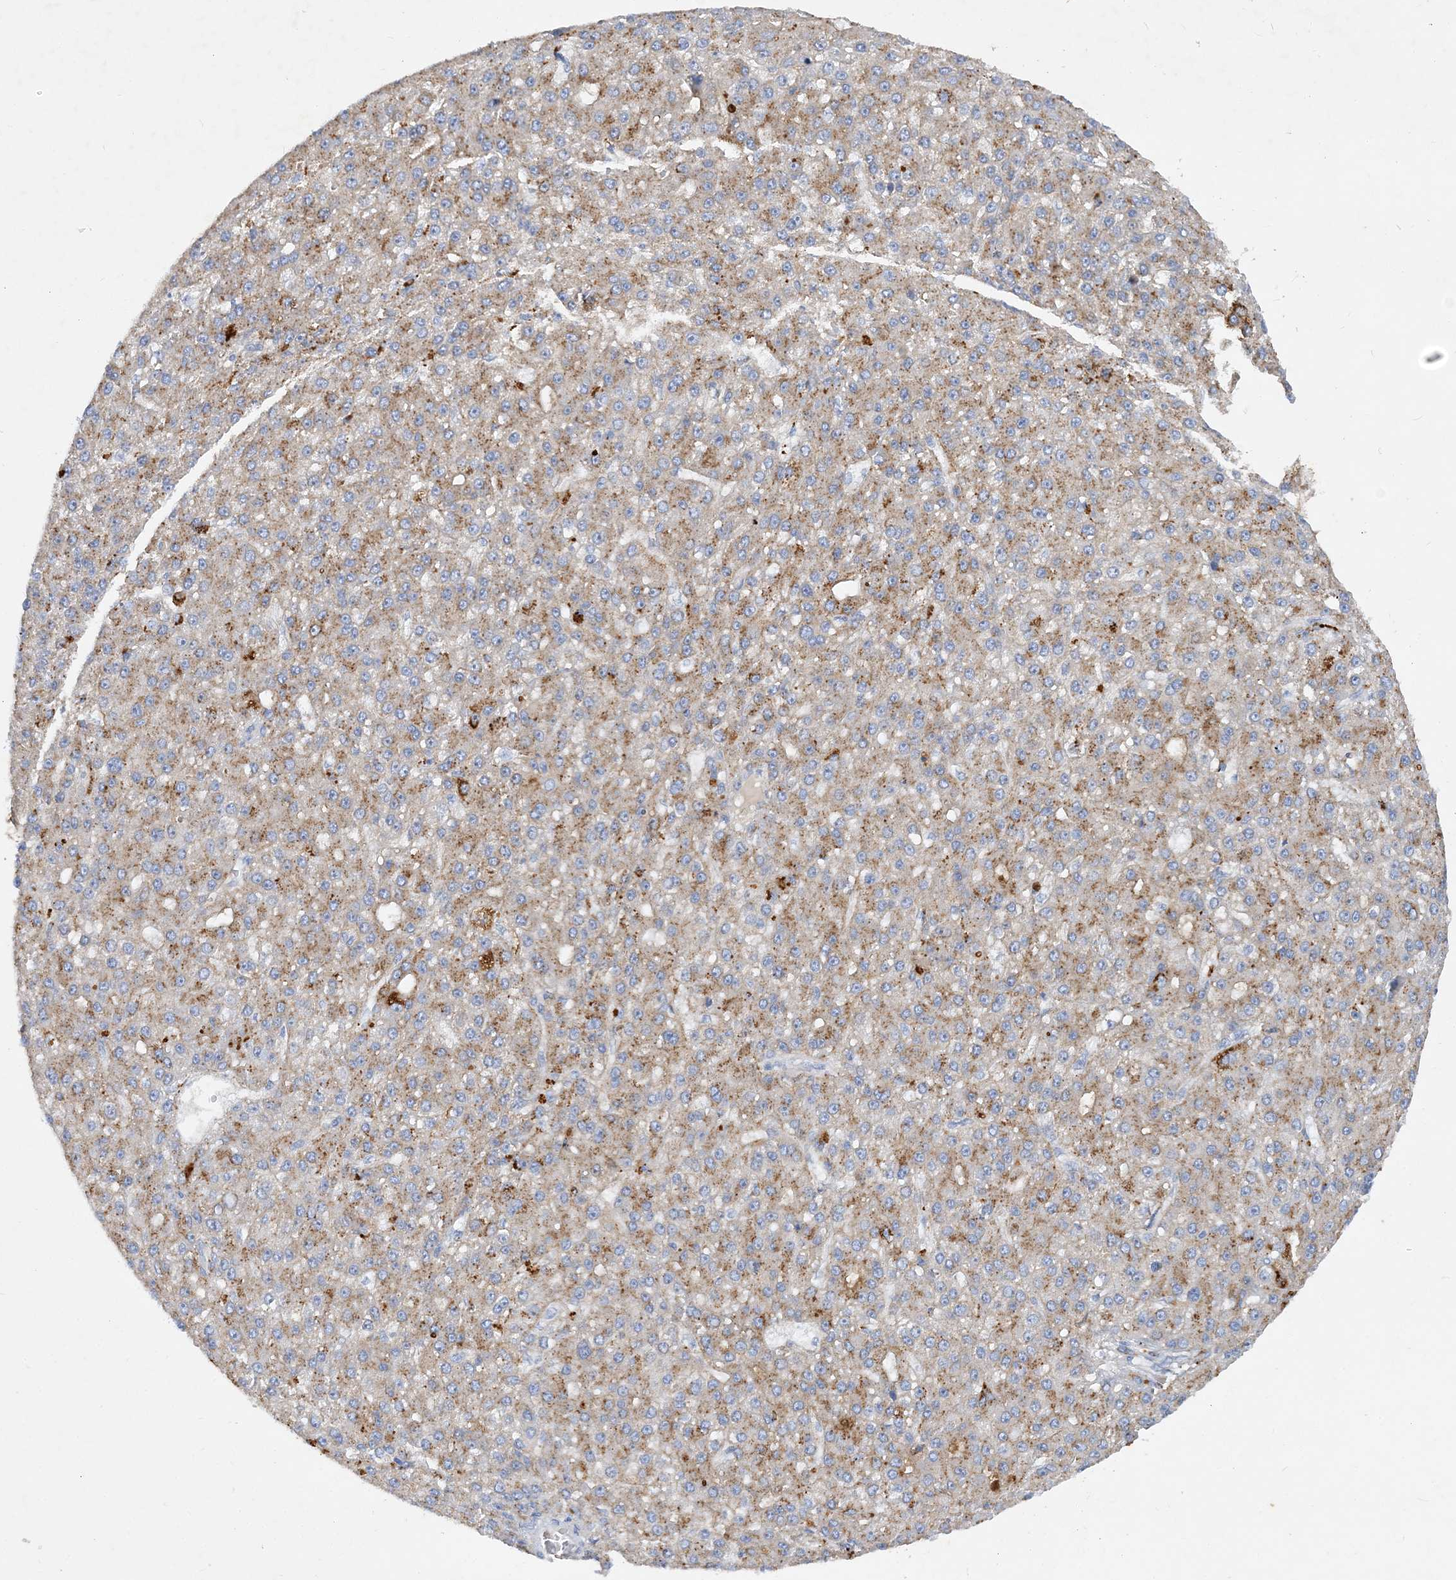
{"staining": {"intensity": "moderate", "quantity": ">75%", "location": "cytoplasmic/membranous"}, "tissue": "liver cancer", "cell_type": "Tumor cells", "image_type": "cancer", "snomed": [{"axis": "morphology", "description": "Carcinoma, Hepatocellular, NOS"}, {"axis": "topography", "description": "Liver"}], "caption": "DAB (3,3'-diaminobenzidine) immunohistochemical staining of human liver cancer (hepatocellular carcinoma) demonstrates moderate cytoplasmic/membranous protein expression in about >75% of tumor cells.", "gene": "GRINA", "patient": {"sex": "male", "age": 67}}